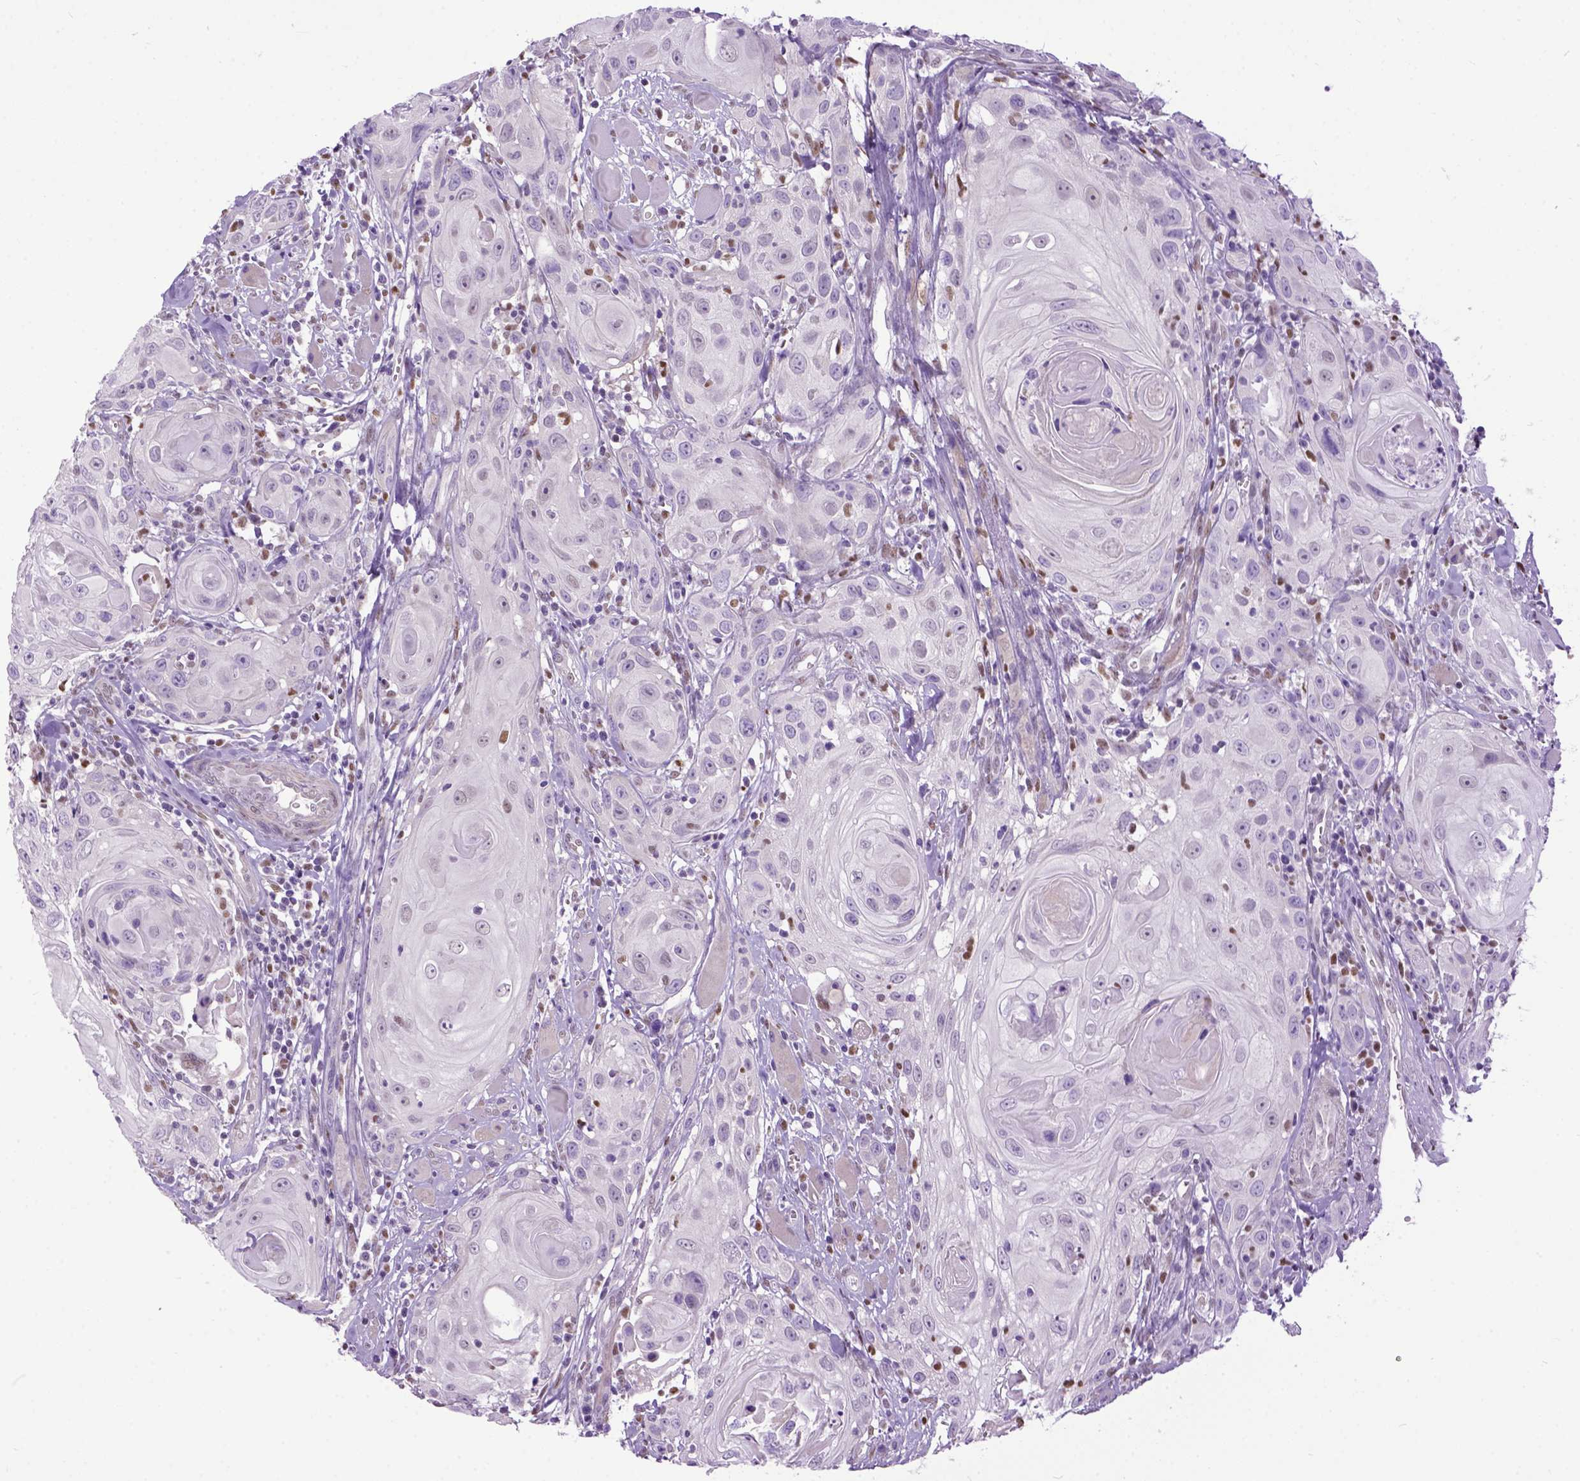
{"staining": {"intensity": "negative", "quantity": "none", "location": "none"}, "tissue": "head and neck cancer", "cell_type": "Tumor cells", "image_type": "cancer", "snomed": [{"axis": "morphology", "description": "Squamous cell carcinoma, NOS"}, {"axis": "topography", "description": "Head-Neck"}], "caption": "High power microscopy histopathology image of an IHC photomicrograph of squamous cell carcinoma (head and neck), revealing no significant positivity in tumor cells.", "gene": "CRB1", "patient": {"sex": "female", "age": 80}}